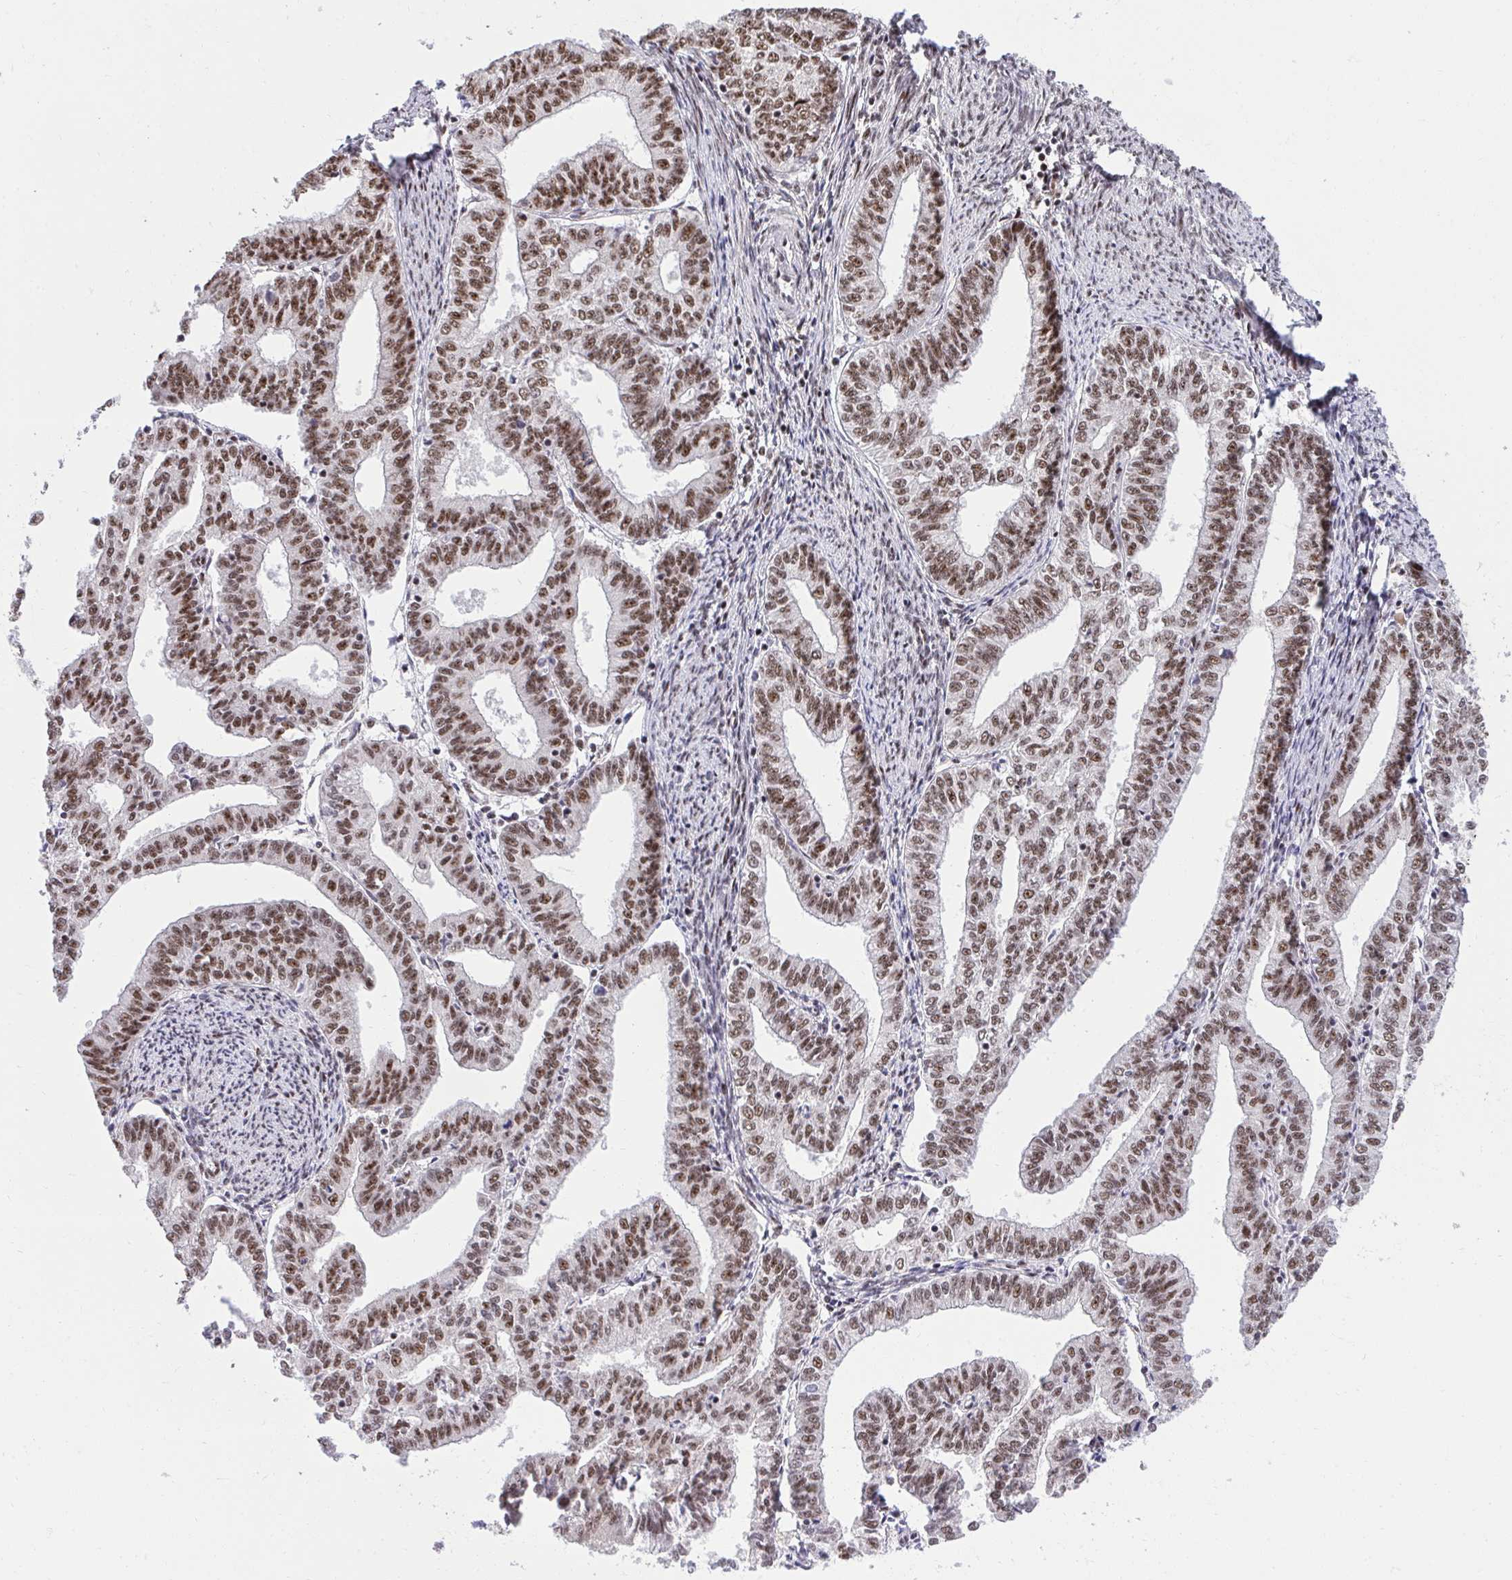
{"staining": {"intensity": "moderate", "quantity": ">75%", "location": "nuclear"}, "tissue": "endometrial cancer", "cell_type": "Tumor cells", "image_type": "cancer", "snomed": [{"axis": "morphology", "description": "Adenocarcinoma, NOS"}, {"axis": "topography", "description": "Endometrium"}], "caption": "This is a histology image of immunohistochemistry staining of endometrial cancer (adenocarcinoma), which shows moderate positivity in the nuclear of tumor cells.", "gene": "SYNE4", "patient": {"sex": "female", "age": 61}}